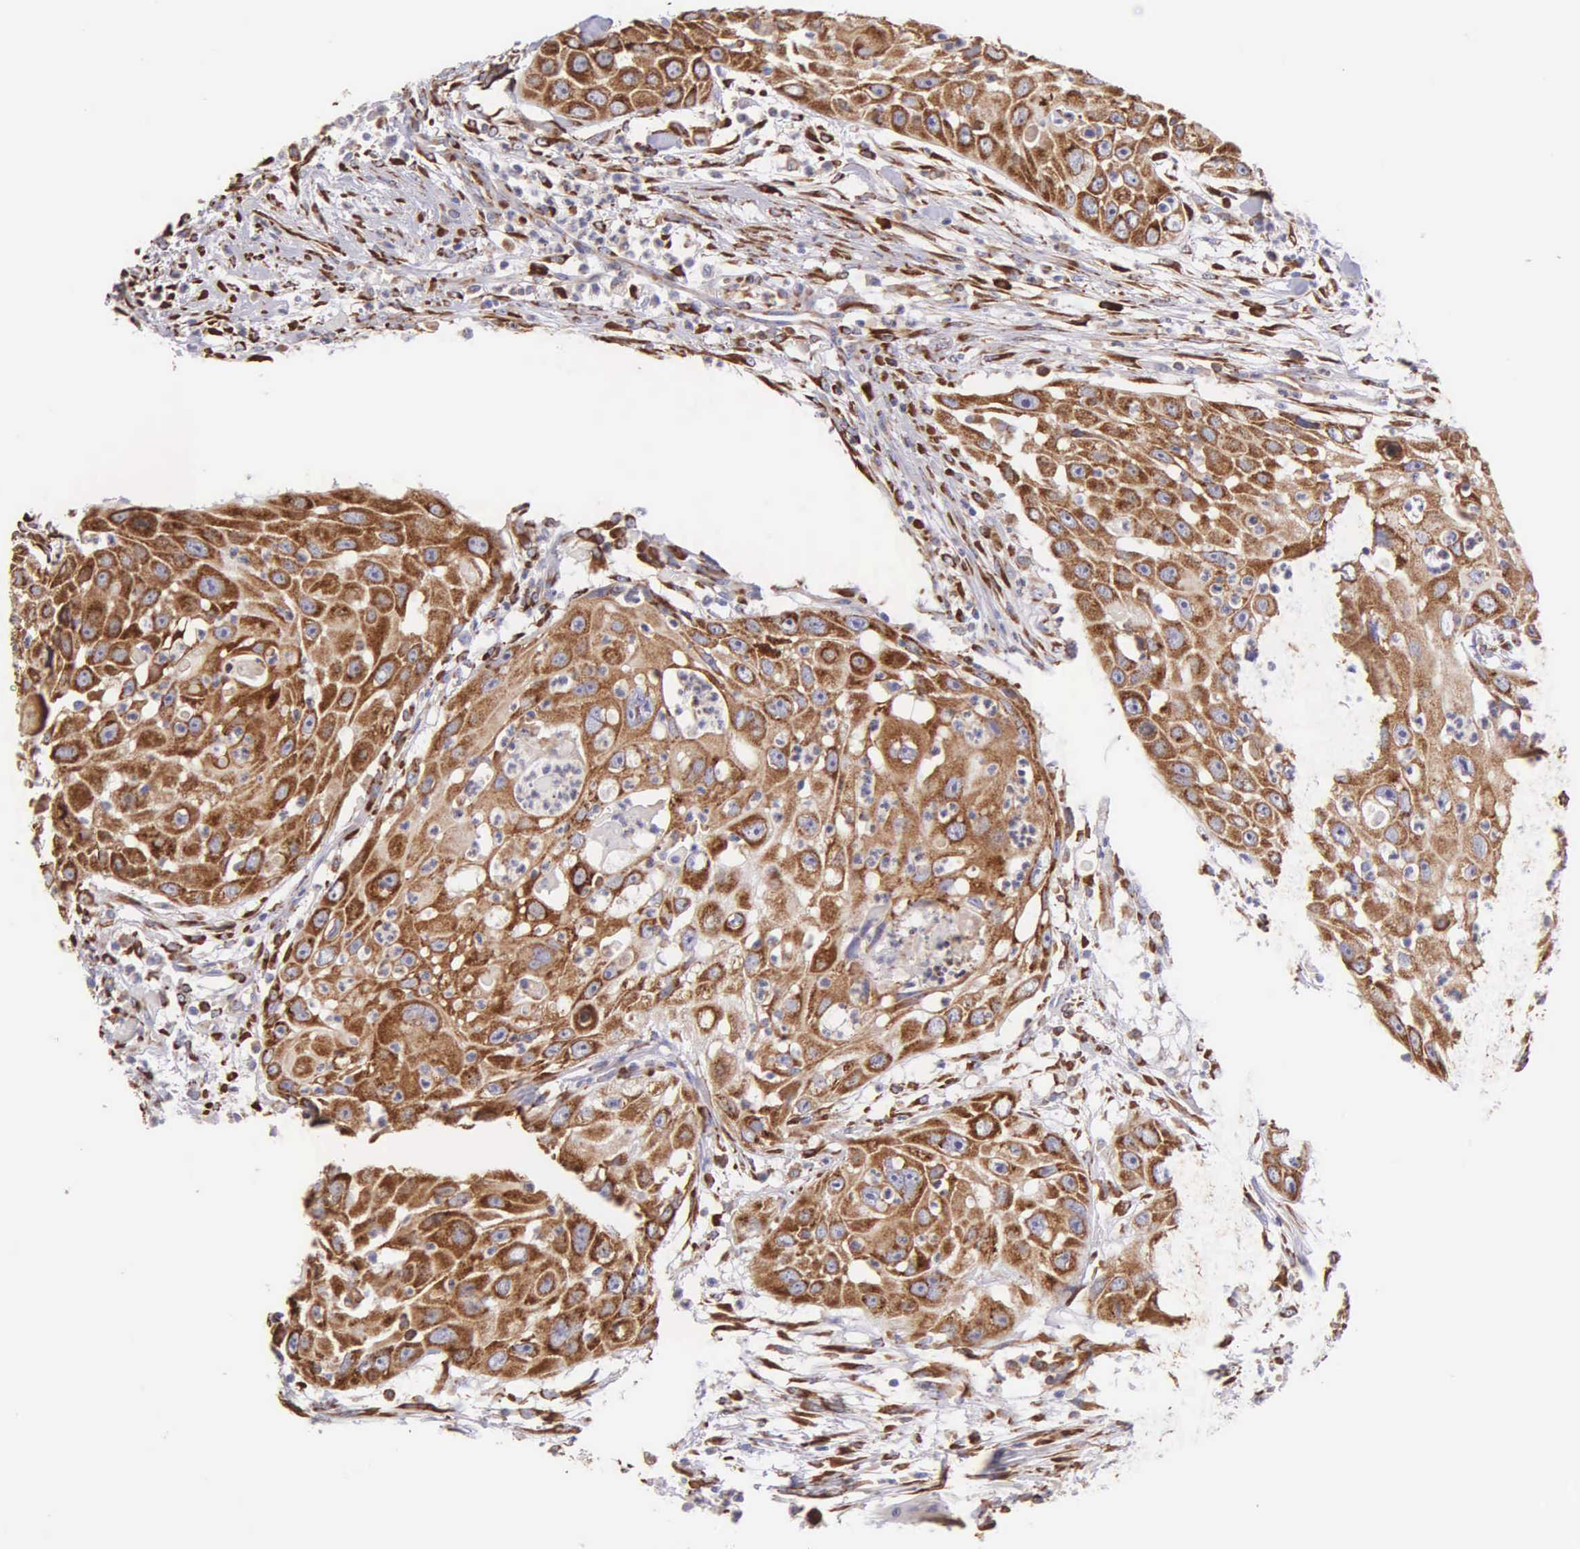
{"staining": {"intensity": "strong", "quantity": ">75%", "location": "cytoplasmic/membranous"}, "tissue": "head and neck cancer", "cell_type": "Tumor cells", "image_type": "cancer", "snomed": [{"axis": "morphology", "description": "Squamous cell carcinoma, NOS"}, {"axis": "topography", "description": "Head-Neck"}], "caption": "IHC of human head and neck cancer (squamous cell carcinoma) exhibits high levels of strong cytoplasmic/membranous positivity in approximately >75% of tumor cells.", "gene": "CKAP4", "patient": {"sex": "male", "age": 64}}